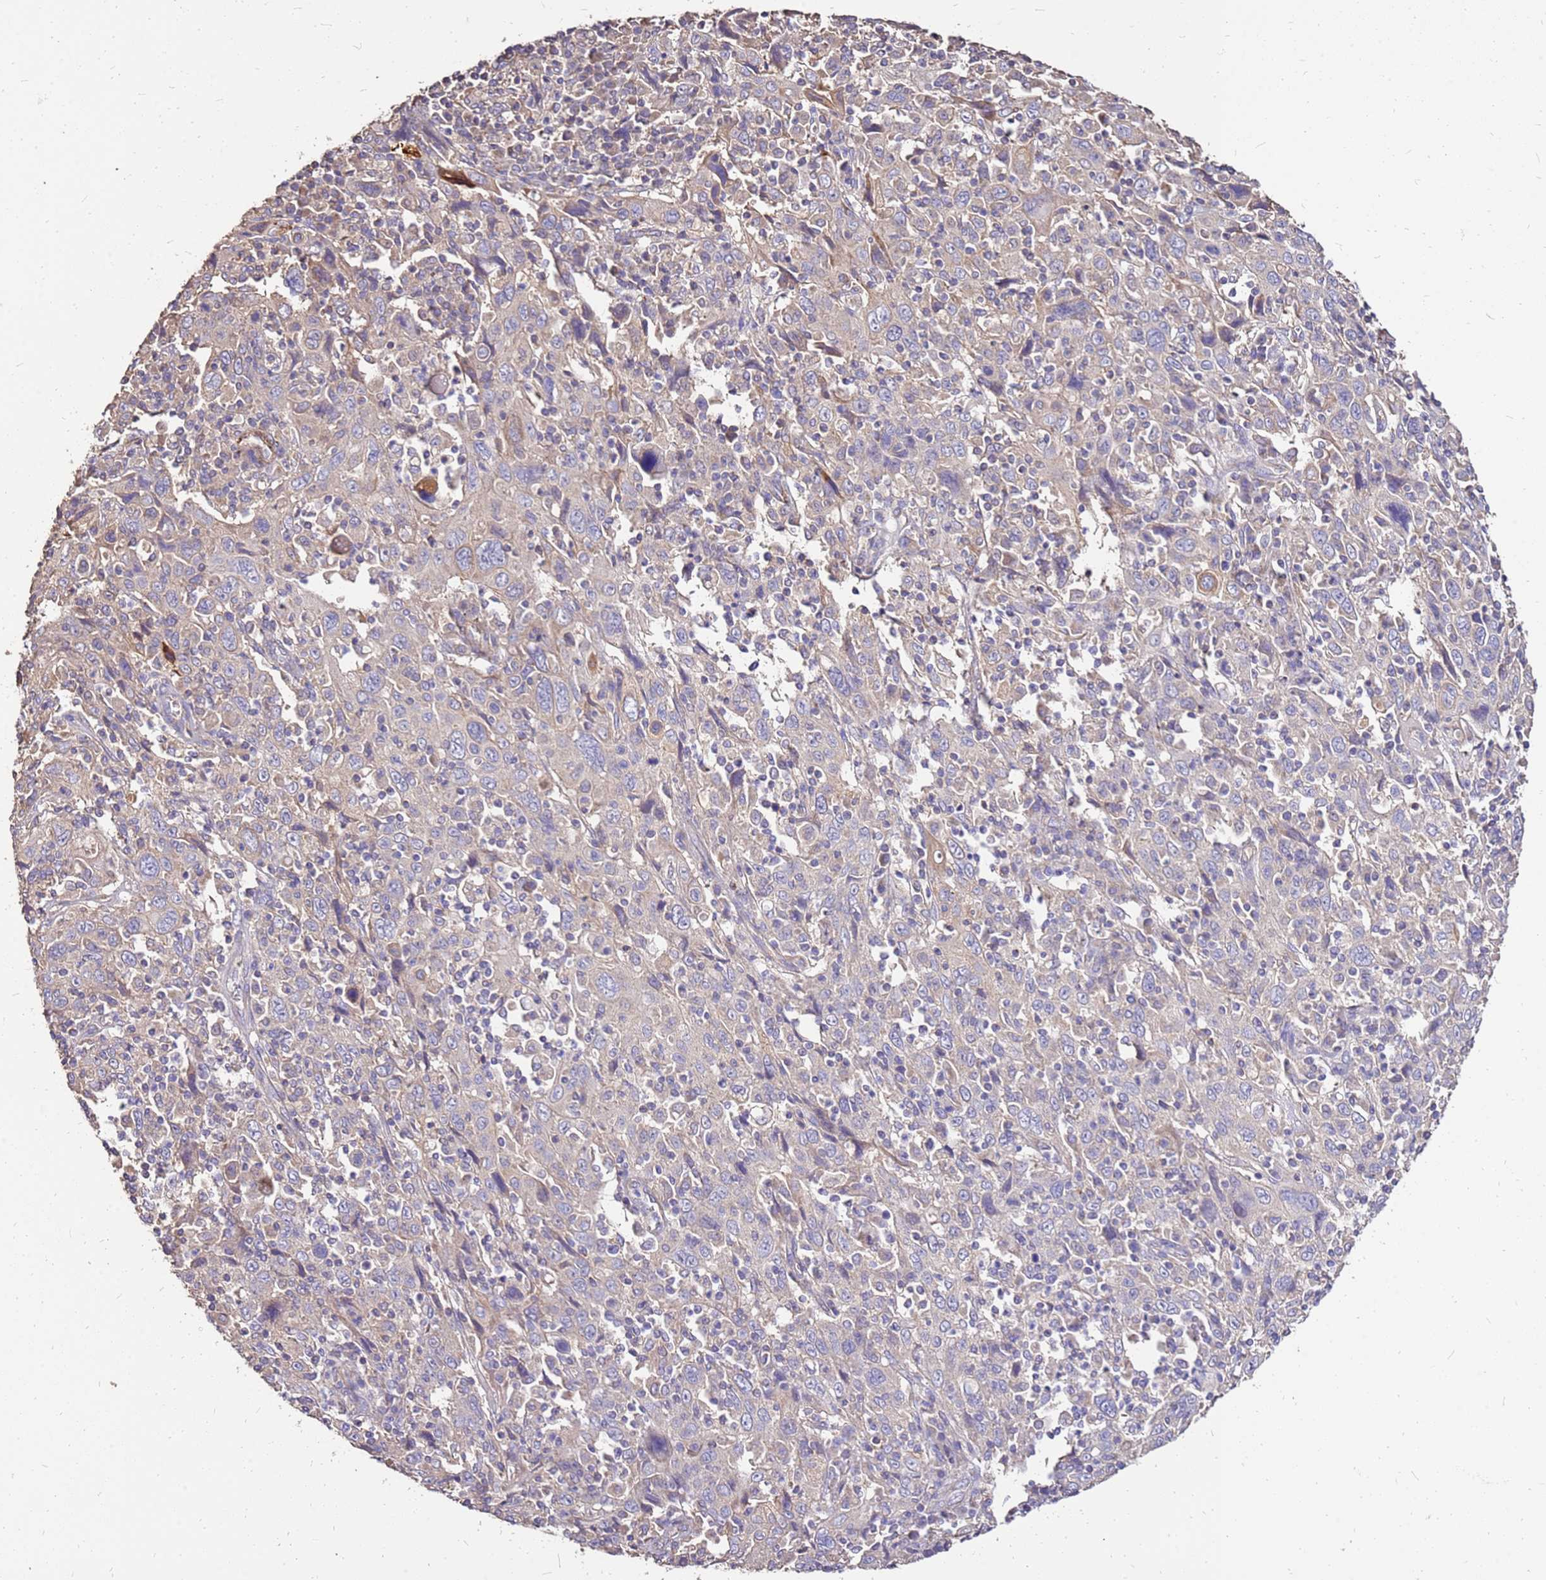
{"staining": {"intensity": "negative", "quantity": "none", "location": "none"}, "tissue": "cervical cancer", "cell_type": "Tumor cells", "image_type": "cancer", "snomed": [{"axis": "morphology", "description": "Squamous cell carcinoma, NOS"}, {"axis": "topography", "description": "Cervix"}], "caption": "Histopathology image shows no protein staining in tumor cells of cervical squamous cell carcinoma tissue.", "gene": "EXD3", "patient": {"sex": "female", "age": 46}}